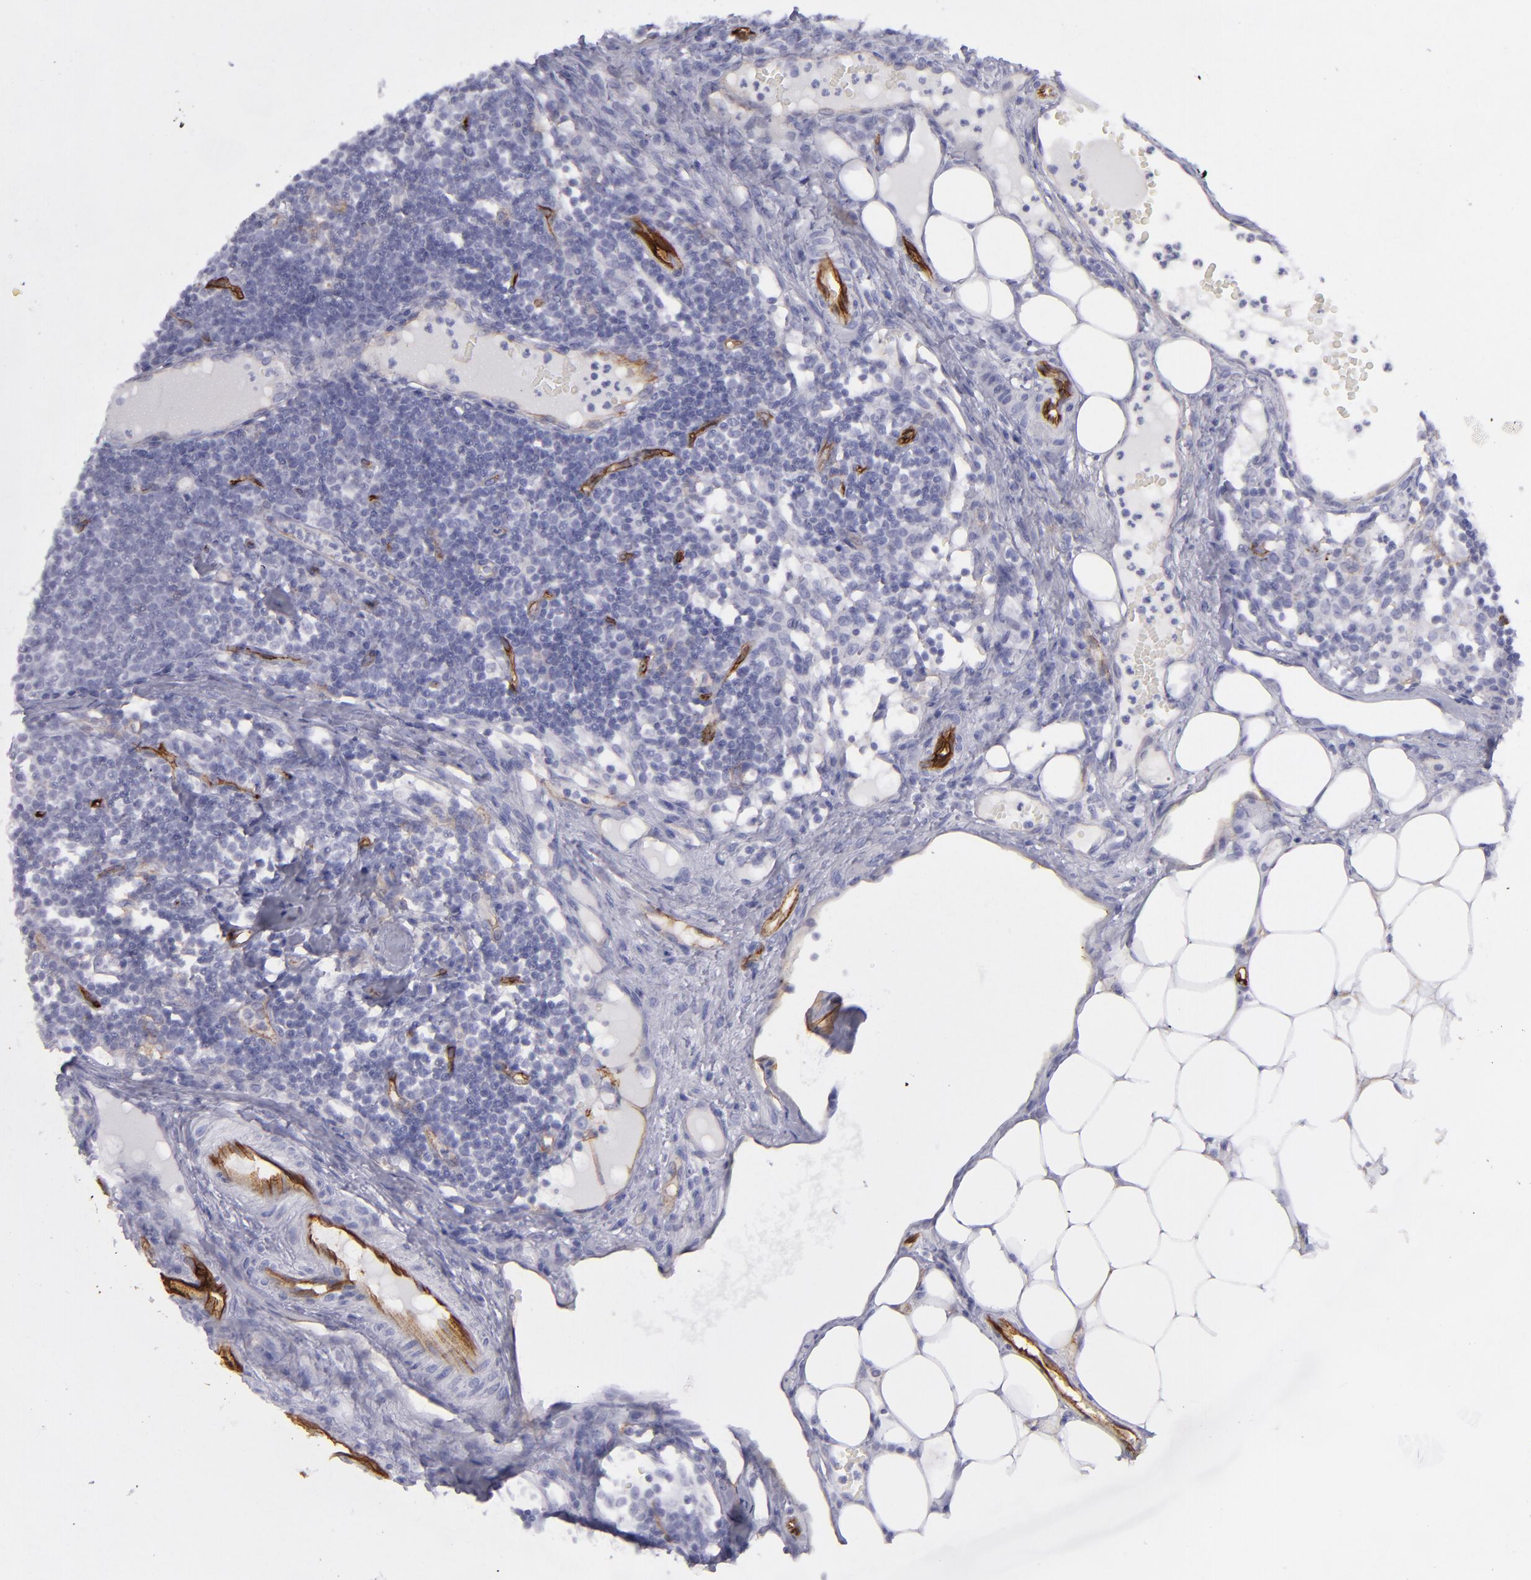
{"staining": {"intensity": "negative", "quantity": "none", "location": "none"}, "tissue": "lymph node", "cell_type": "Germinal center cells", "image_type": "normal", "snomed": [{"axis": "morphology", "description": "Normal tissue, NOS"}, {"axis": "topography", "description": "Lymph node"}], "caption": "Immunohistochemical staining of normal human lymph node displays no significant expression in germinal center cells. (Brightfield microscopy of DAB (3,3'-diaminobenzidine) IHC at high magnification).", "gene": "ACE", "patient": {"sex": "female", "age": 42}}